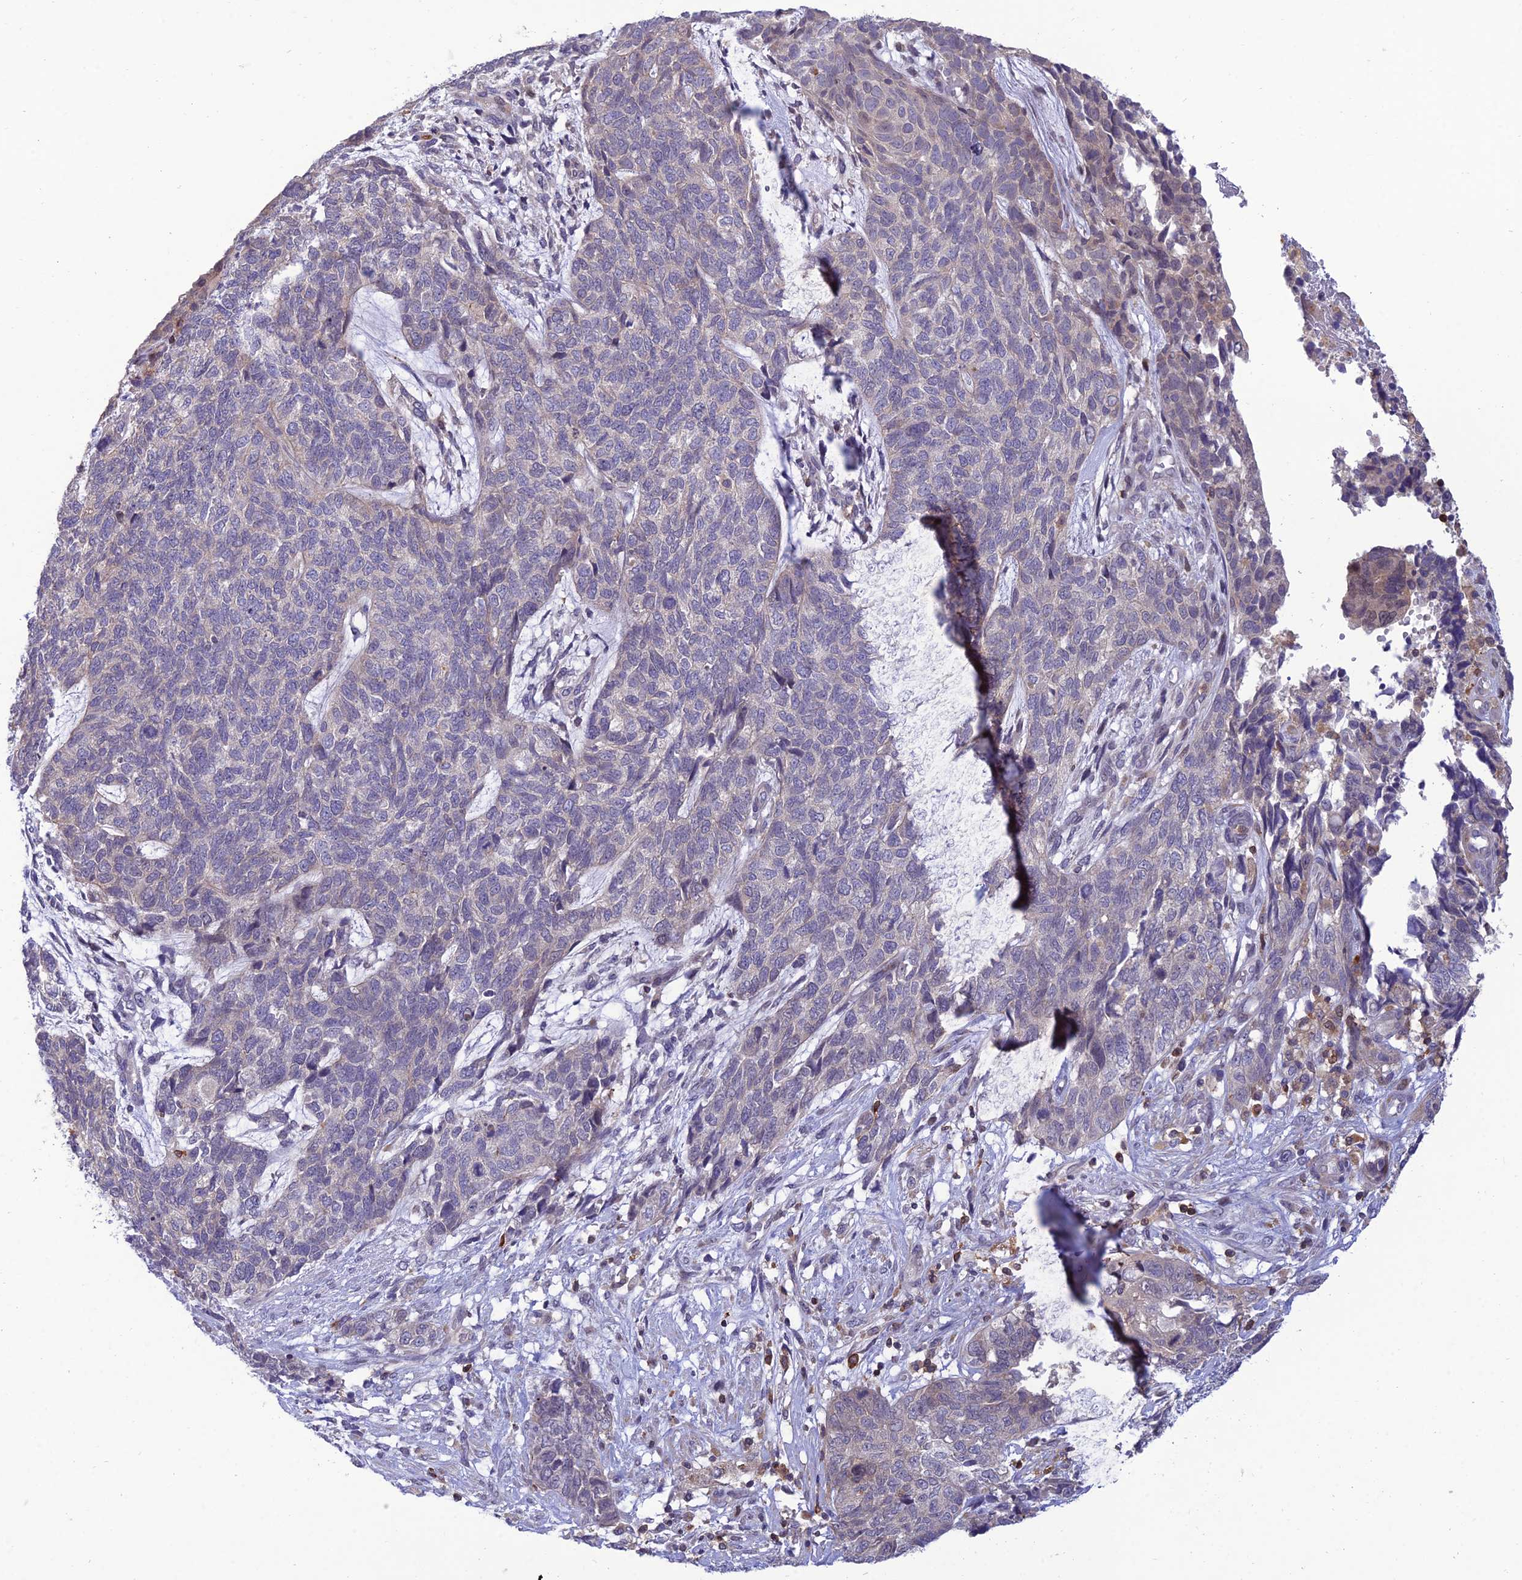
{"staining": {"intensity": "negative", "quantity": "none", "location": "none"}, "tissue": "cervical cancer", "cell_type": "Tumor cells", "image_type": "cancer", "snomed": [{"axis": "morphology", "description": "Squamous cell carcinoma, NOS"}, {"axis": "topography", "description": "Cervix"}], "caption": "Tumor cells show no significant positivity in cervical squamous cell carcinoma.", "gene": "FAM76A", "patient": {"sex": "female", "age": 63}}